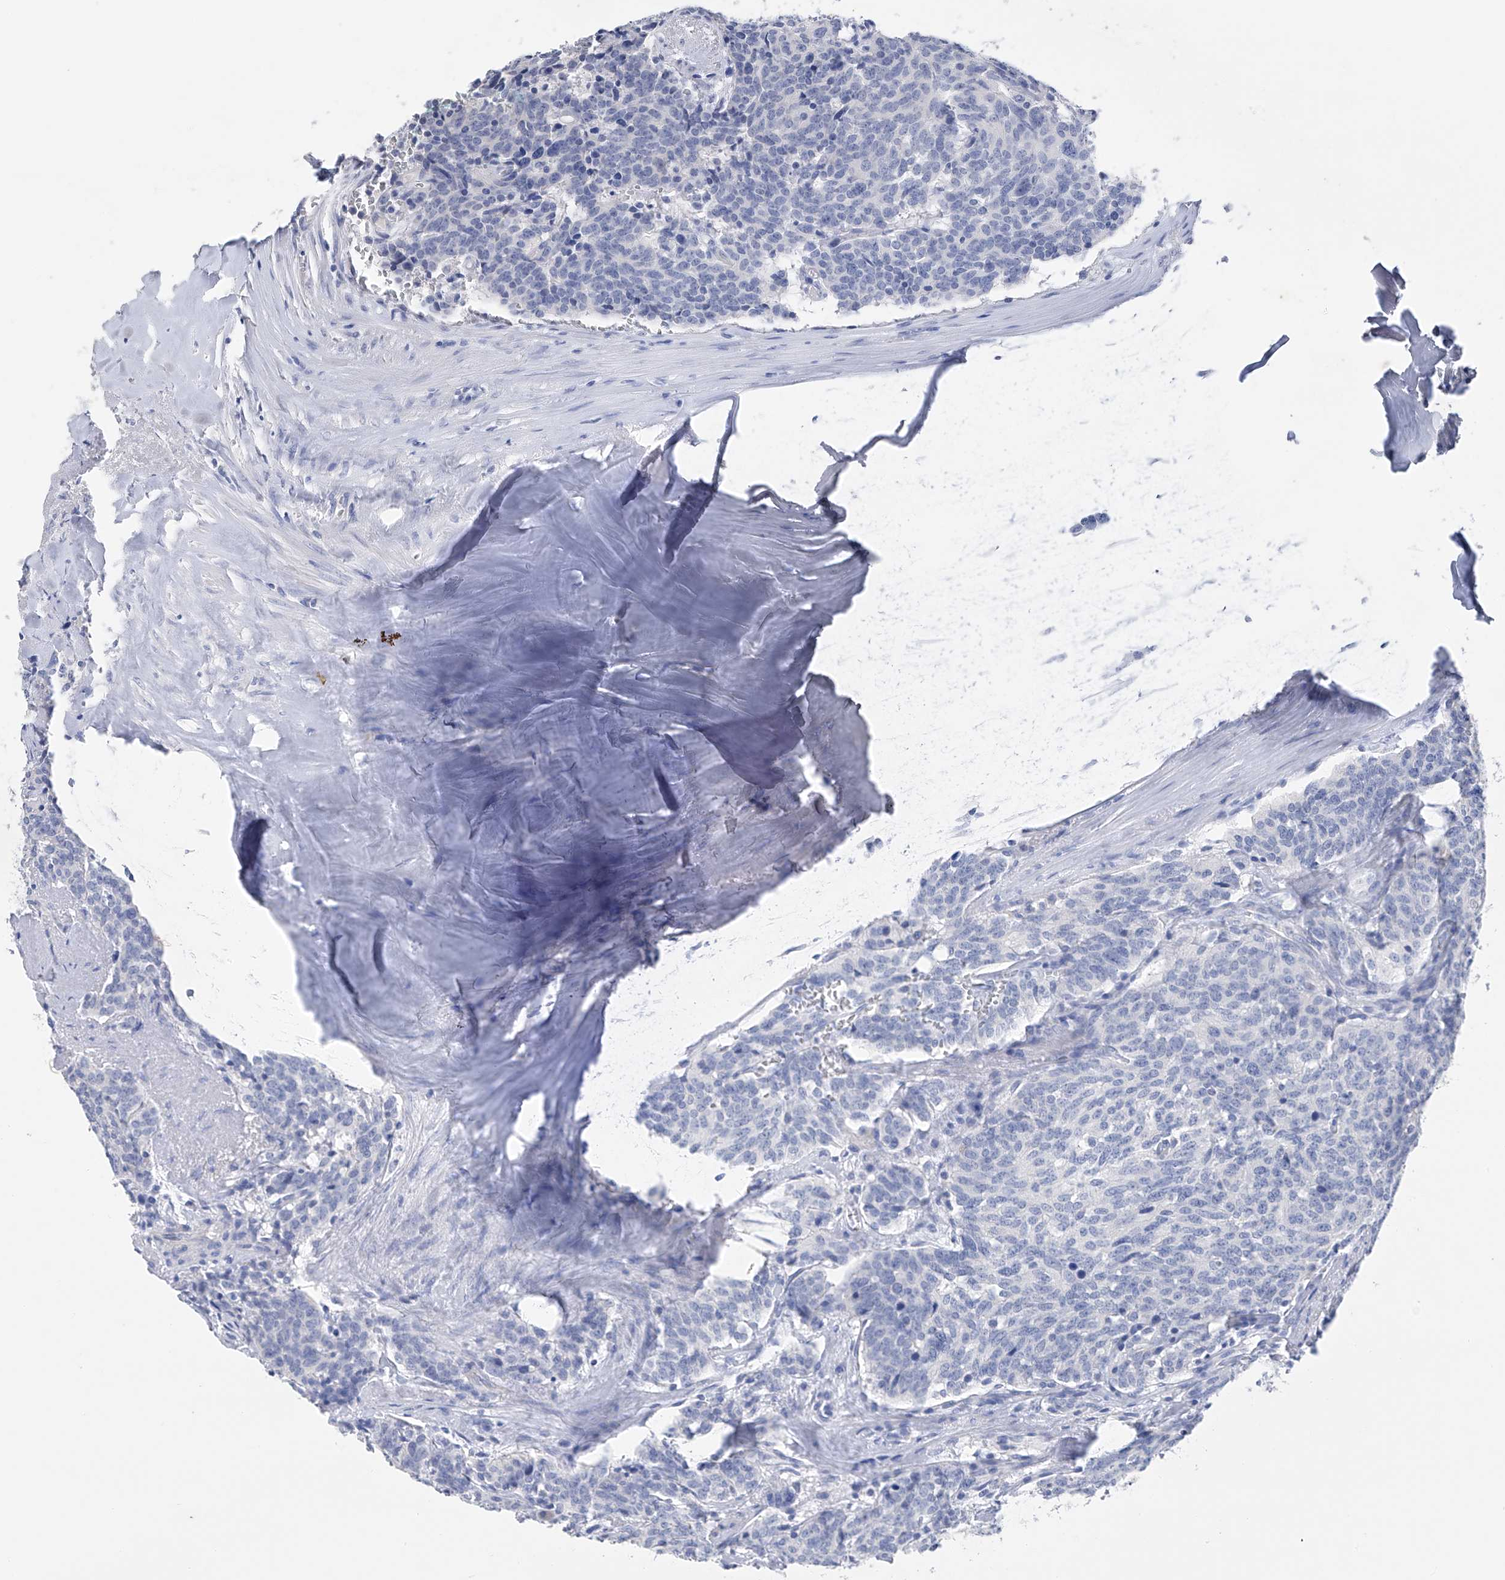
{"staining": {"intensity": "negative", "quantity": "none", "location": "none"}, "tissue": "carcinoid", "cell_type": "Tumor cells", "image_type": "cancer", "snomed": [{"axis": "morphology", "description": "Carcinoid, malignant, NOS"}, {"axis": "topography", "description": "Lung"}], "caption": "Protein analysis of malignant carcinoid exhibits no significant expression in tumor cells.", "gene": "ADRA1A", "patient": {"sex": "female", "age": 46}}